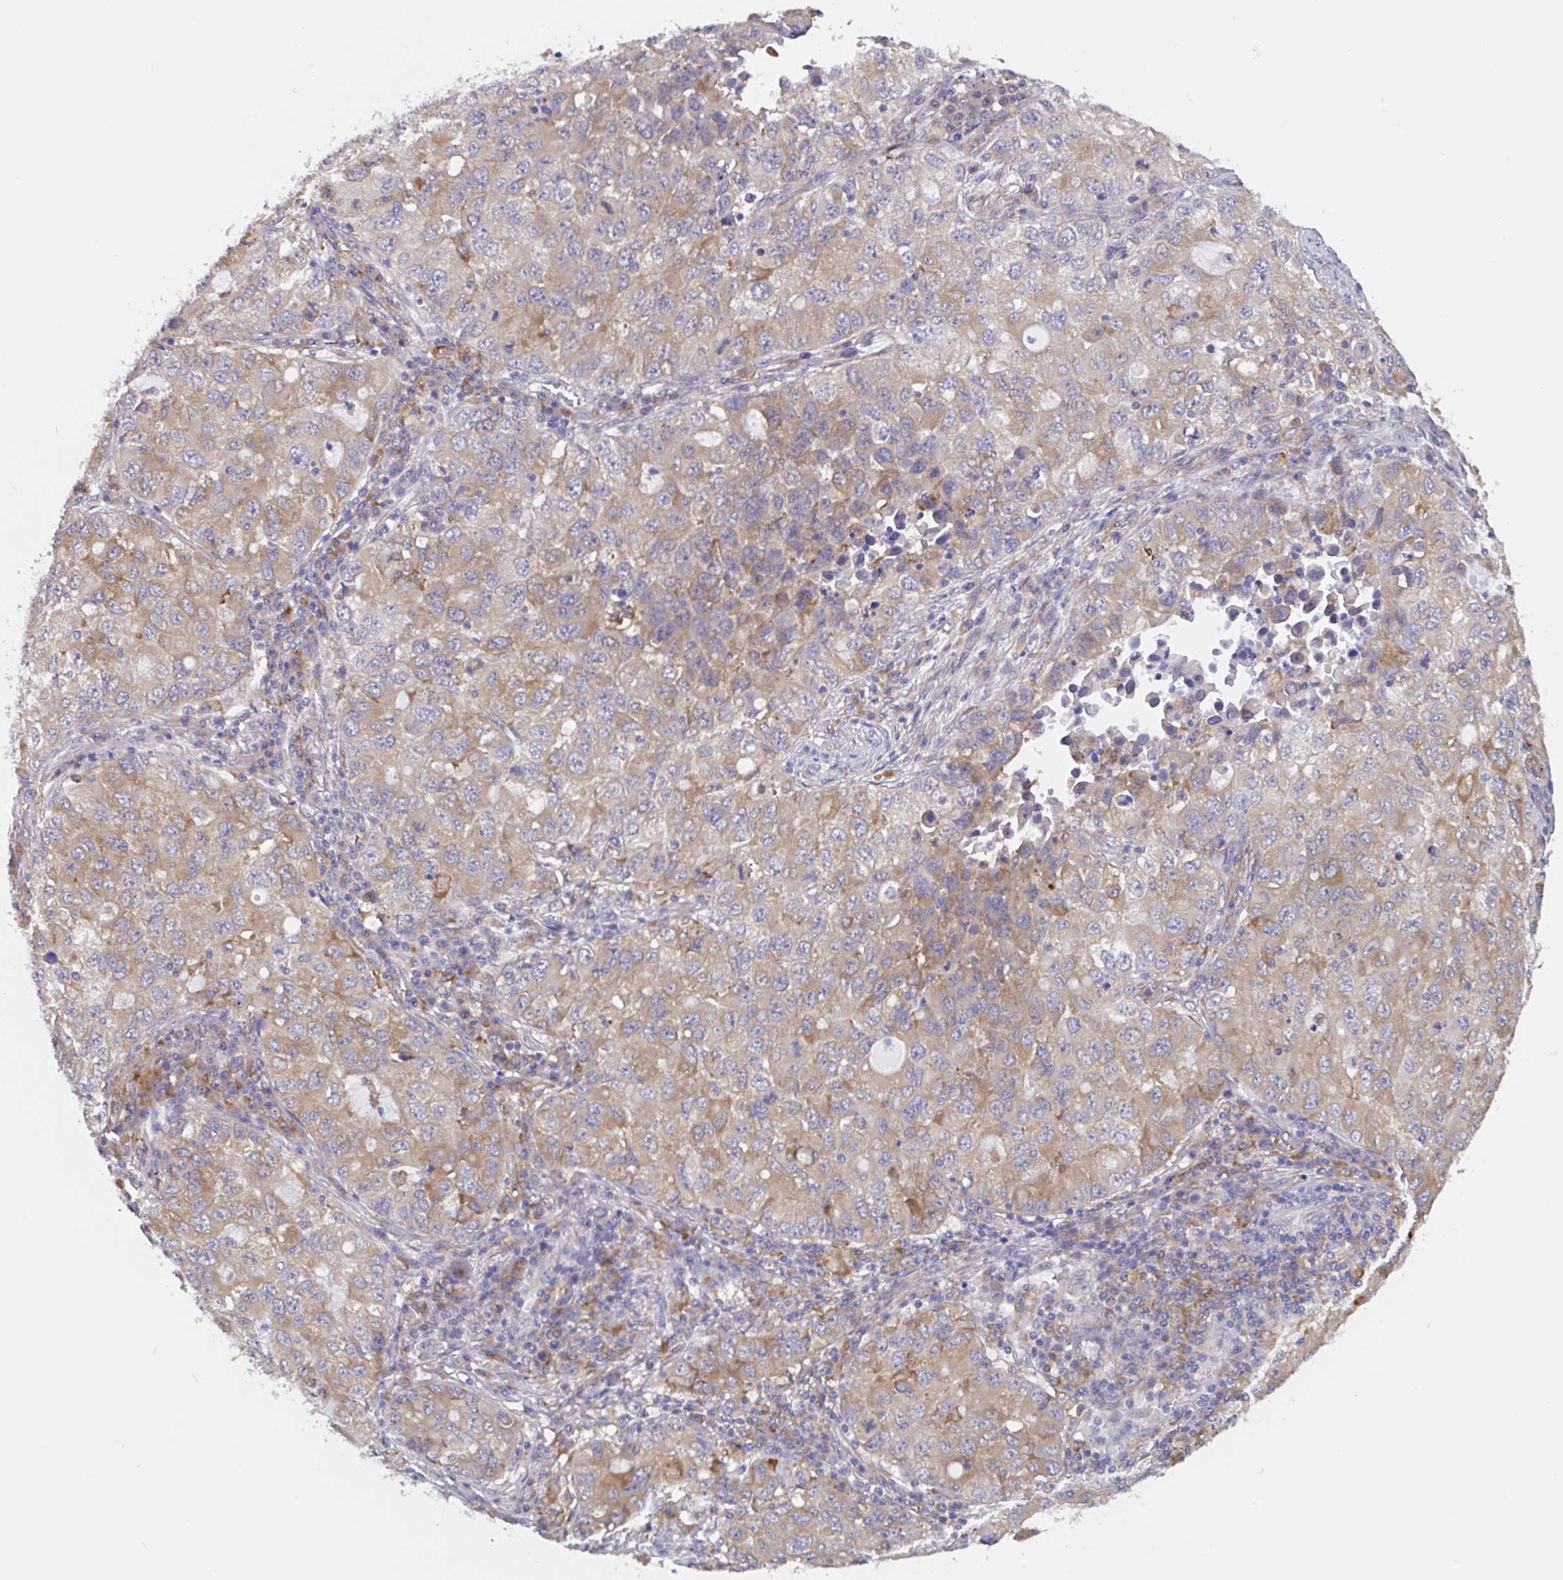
{"staining": {"intensity": "moderate", "quantity": ">75%", "location": "cytoplasmic/membranous"}, "tissue": "lung cancer", "cell_type": "Tumor cells", "image_type": "cancer", "snomed": [{"axis": "morphology", "description": "Normal morphology"}, {"axis": "morphology", "description": "Adenocarcinoma, NOS"}, {"axis": "topography", "description": "Lymph node"}, {"axis": "topography", "description": "Lung"}], "caption": "About >75% of tumor cells in human lung adenocarcinoma display moderate cytoplasmic/membranous protein positivity as visualized by brown immunohistochemical staining.", "gene": "SNX8", "patient": {"sex": "female", "age": 51}}